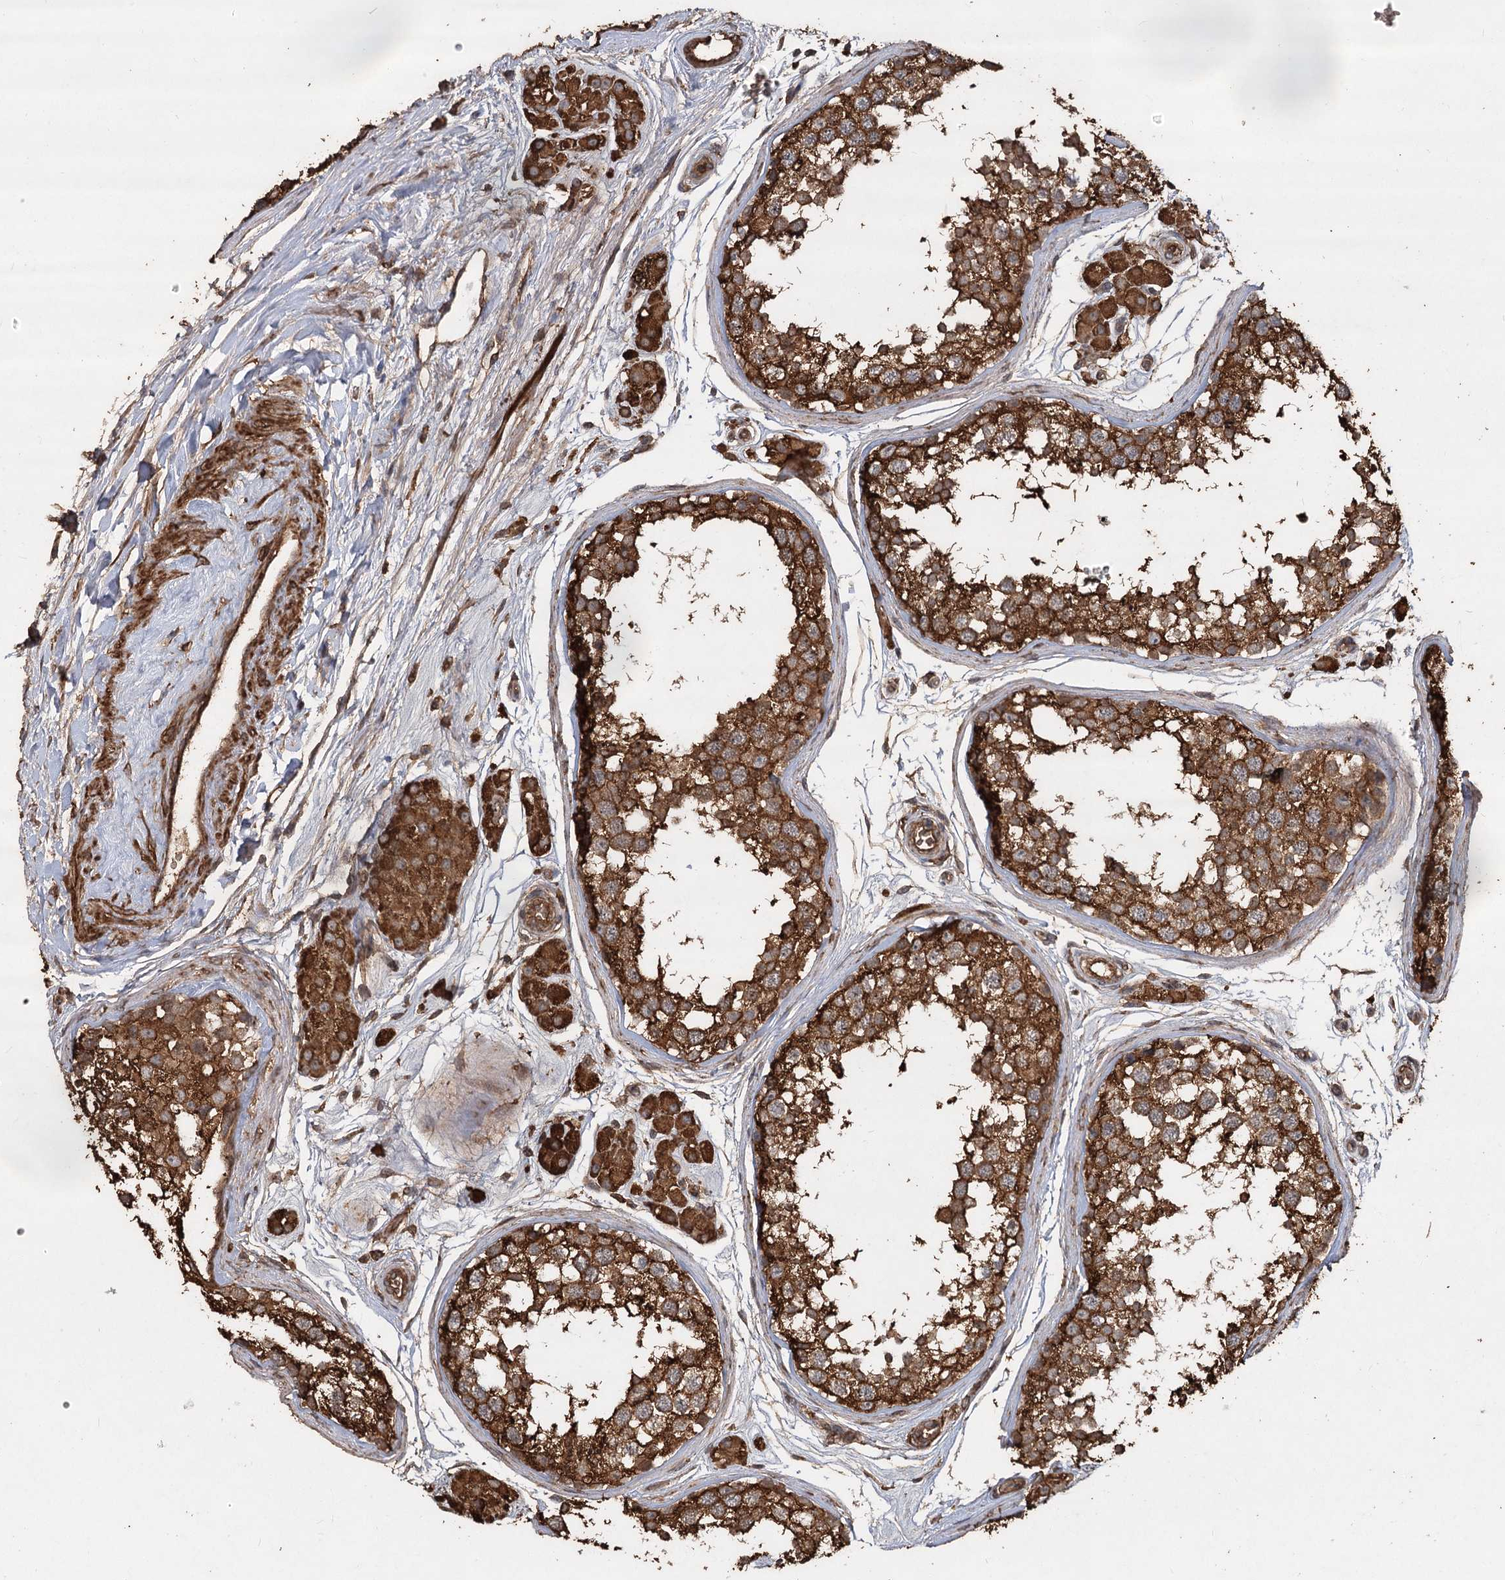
{"staining": {"intensity": "strong", "quantity": ">75%", "location": "cytoplasmic/membranous"}, "tissue": "testis", "cell_type": "Cells in seminiferous ducts", "image_type": "normal", "snomed": [{"axis": "morphology", "description": "Normal tissue, NOS"}, {"axis": "topography", "description": "Testis"}], "caption": "This photomicrograph reveals immunohistochemistry staining of unremarkable testis, with high strong cytoplasmic/membranous staining in approximately >75% of cells in seminiferous ducts.", "gene": "PIK3C2A", "patient": {"sex": "male", "age": 56}}